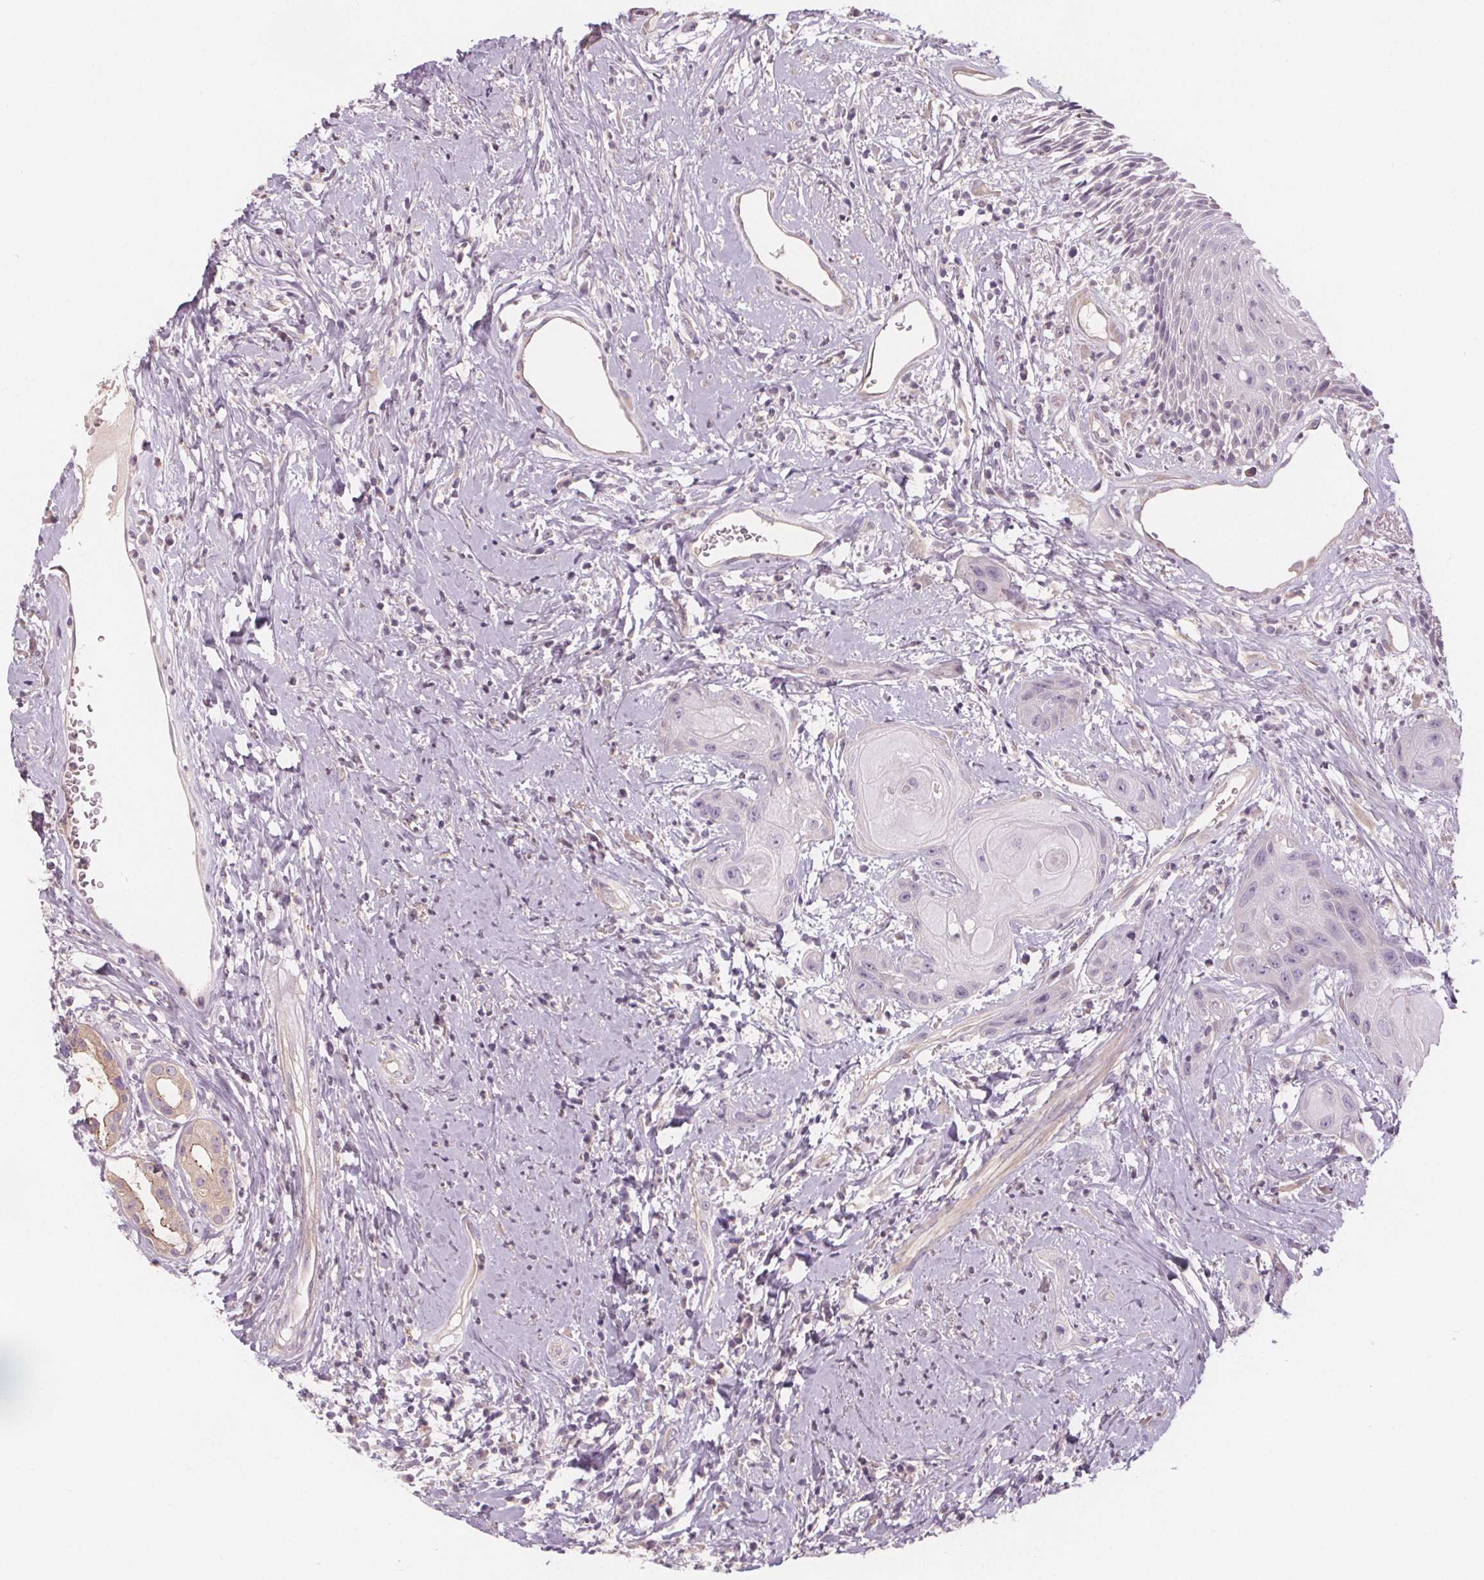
{"staining": {"intensity": "negative", "quantity": "none", "location": "none"}, "tissue": "head and neck cancer", "cell_type": "Tumor cells", "image_type": "cancer", "snomed": [{"axis": "morphology", "description": "Squamous cell carcinoma, NOS"}, {"axis": "topography", "description": "Head-Neck"}], "caption": "Histopathology image shows no significant protein expression in tumor cells of head and neck cancer (squamous cell carcinoma).", "gene": "VNN1", "patient": {"sex": "male", "age": 57}}